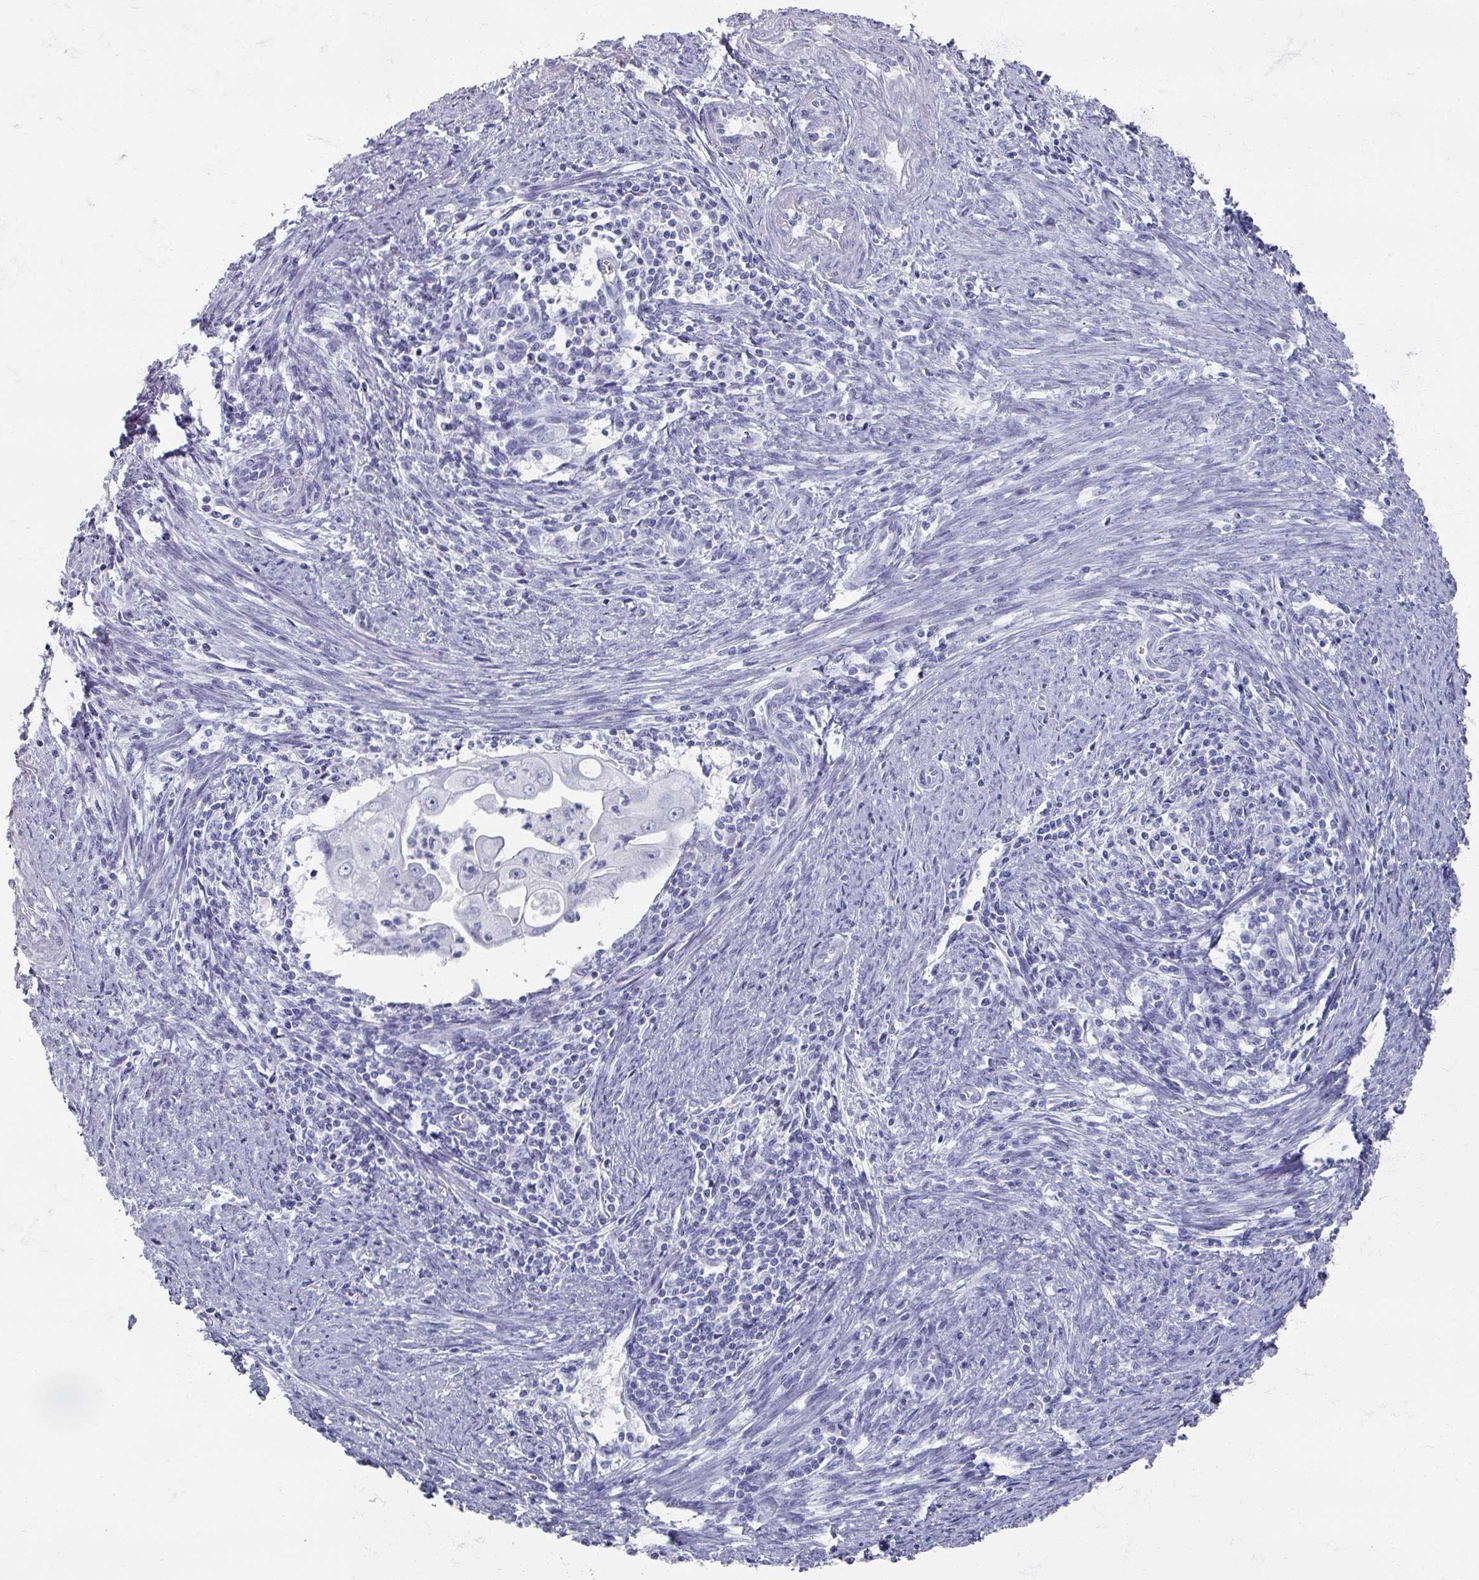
{"staining": {"intensity": "negative", "quantity": "none", "location": "none"}, "tissue": "endometrial cancer", "cell_type": "Tumor cells", "image_type": "cancer", "snomed": [{"axis": "morphology", "description": "Adenocarcinoma, NOS"}, {"axis": "topography", "description": "Endometrium"}], "caption": "Immunohistochemistry histopathology image of human endometrial cancer stained for a protein (brown), which exhibits no staining in tumor cells.", "gene": "OMG", "patient": {"sex": "female", "age": 60}}